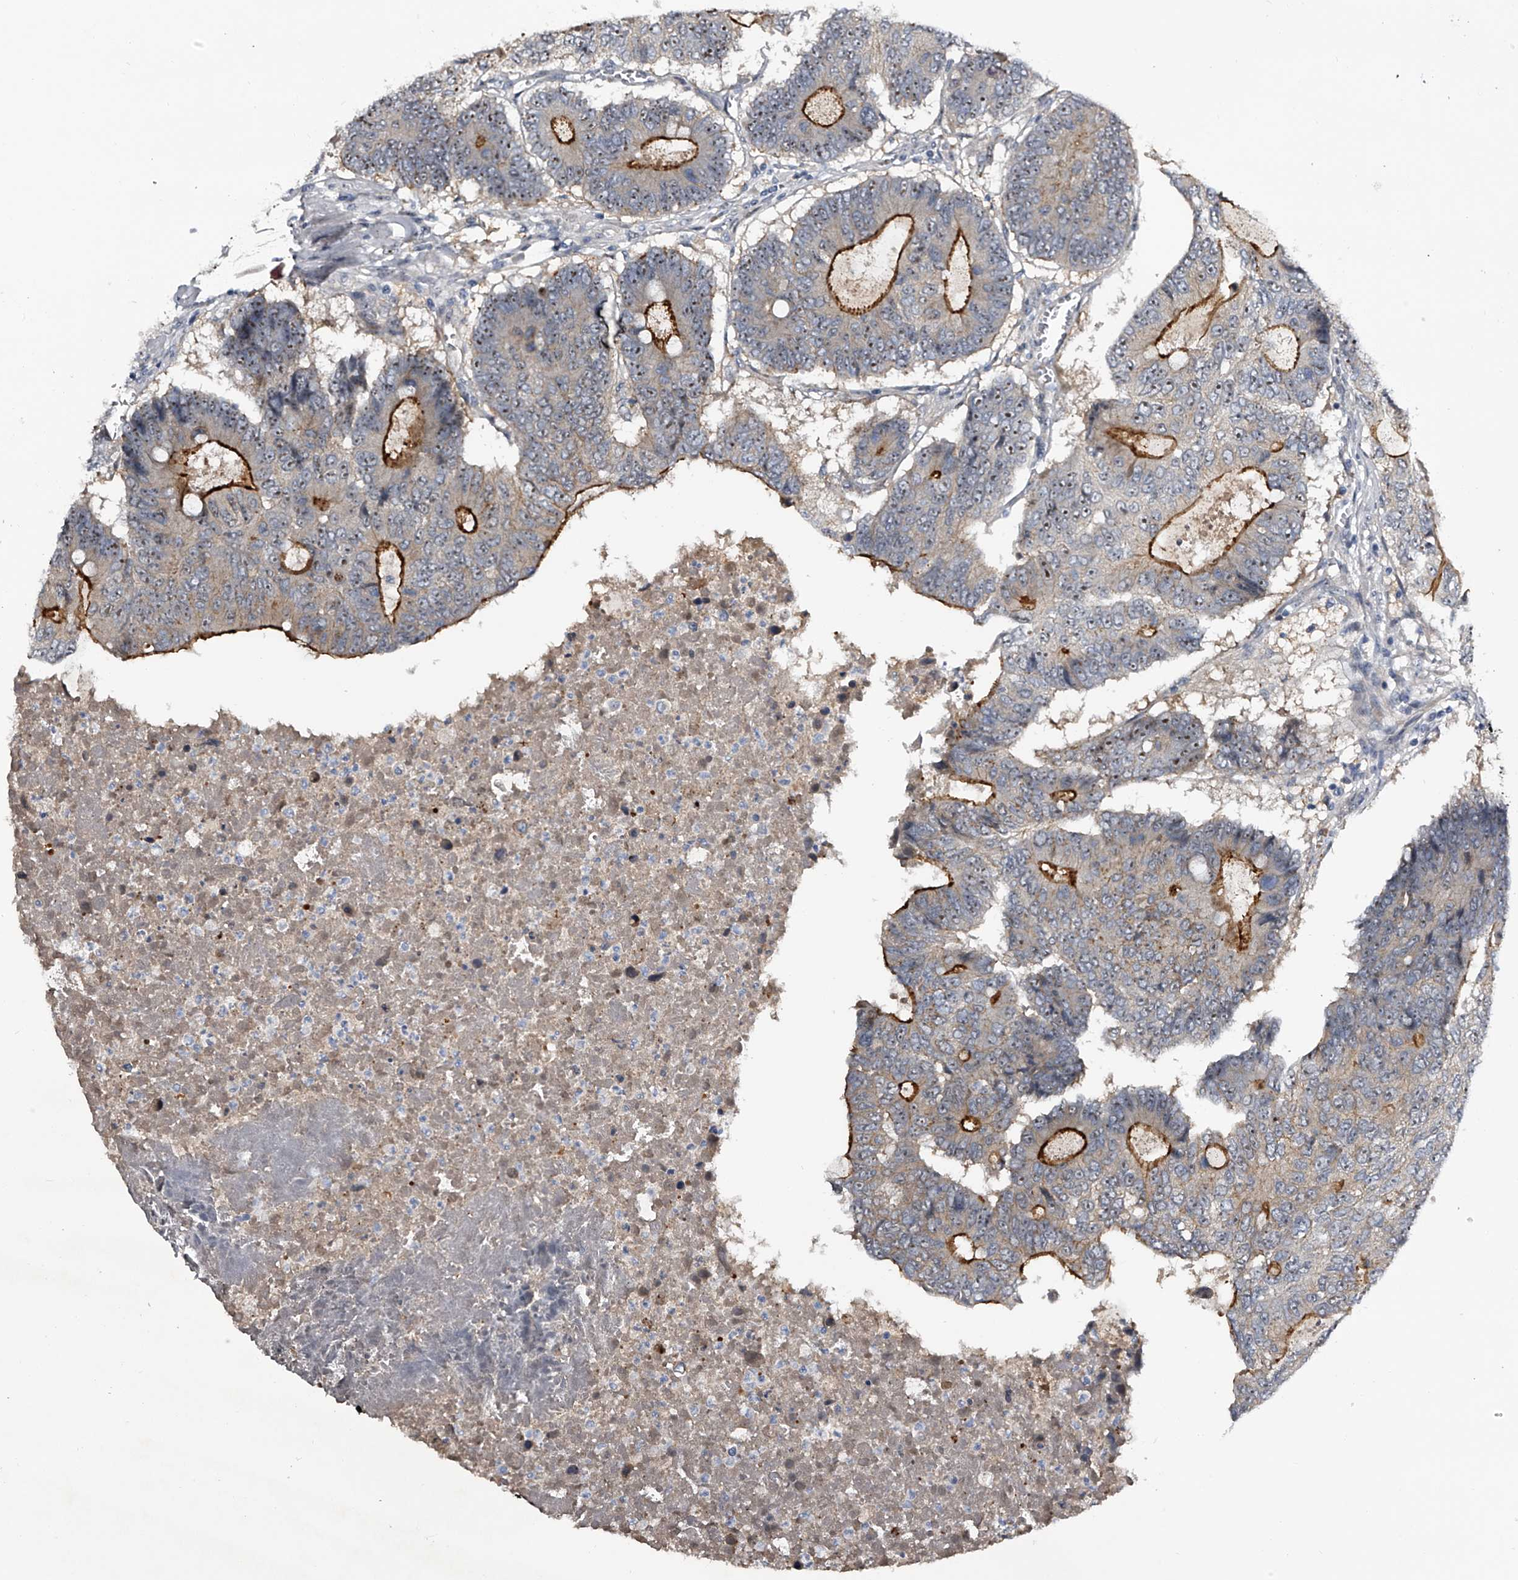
{"staining": {"intensity": "strong", "quantity": "<25%", "location": "cytoplasmic/membranous,nuclear"}, "tissue": "colorectal cancer", "cell_type": "Tumor cells", "image_type": "cancer", "snomed": [{"axis": "morphology", "description": "Adenocarcinoma, NOS"}, {"axis": "topography", "description": "Colon"}], "caption": "Protein staining displays strong cytoplasmic/membranous and nuclear expression in approximately <25% of tumor cells in colorectal cancer (adenocarcinoma).", "gene": "MDN1", "patient": {"sex": "male", "age": 87}}